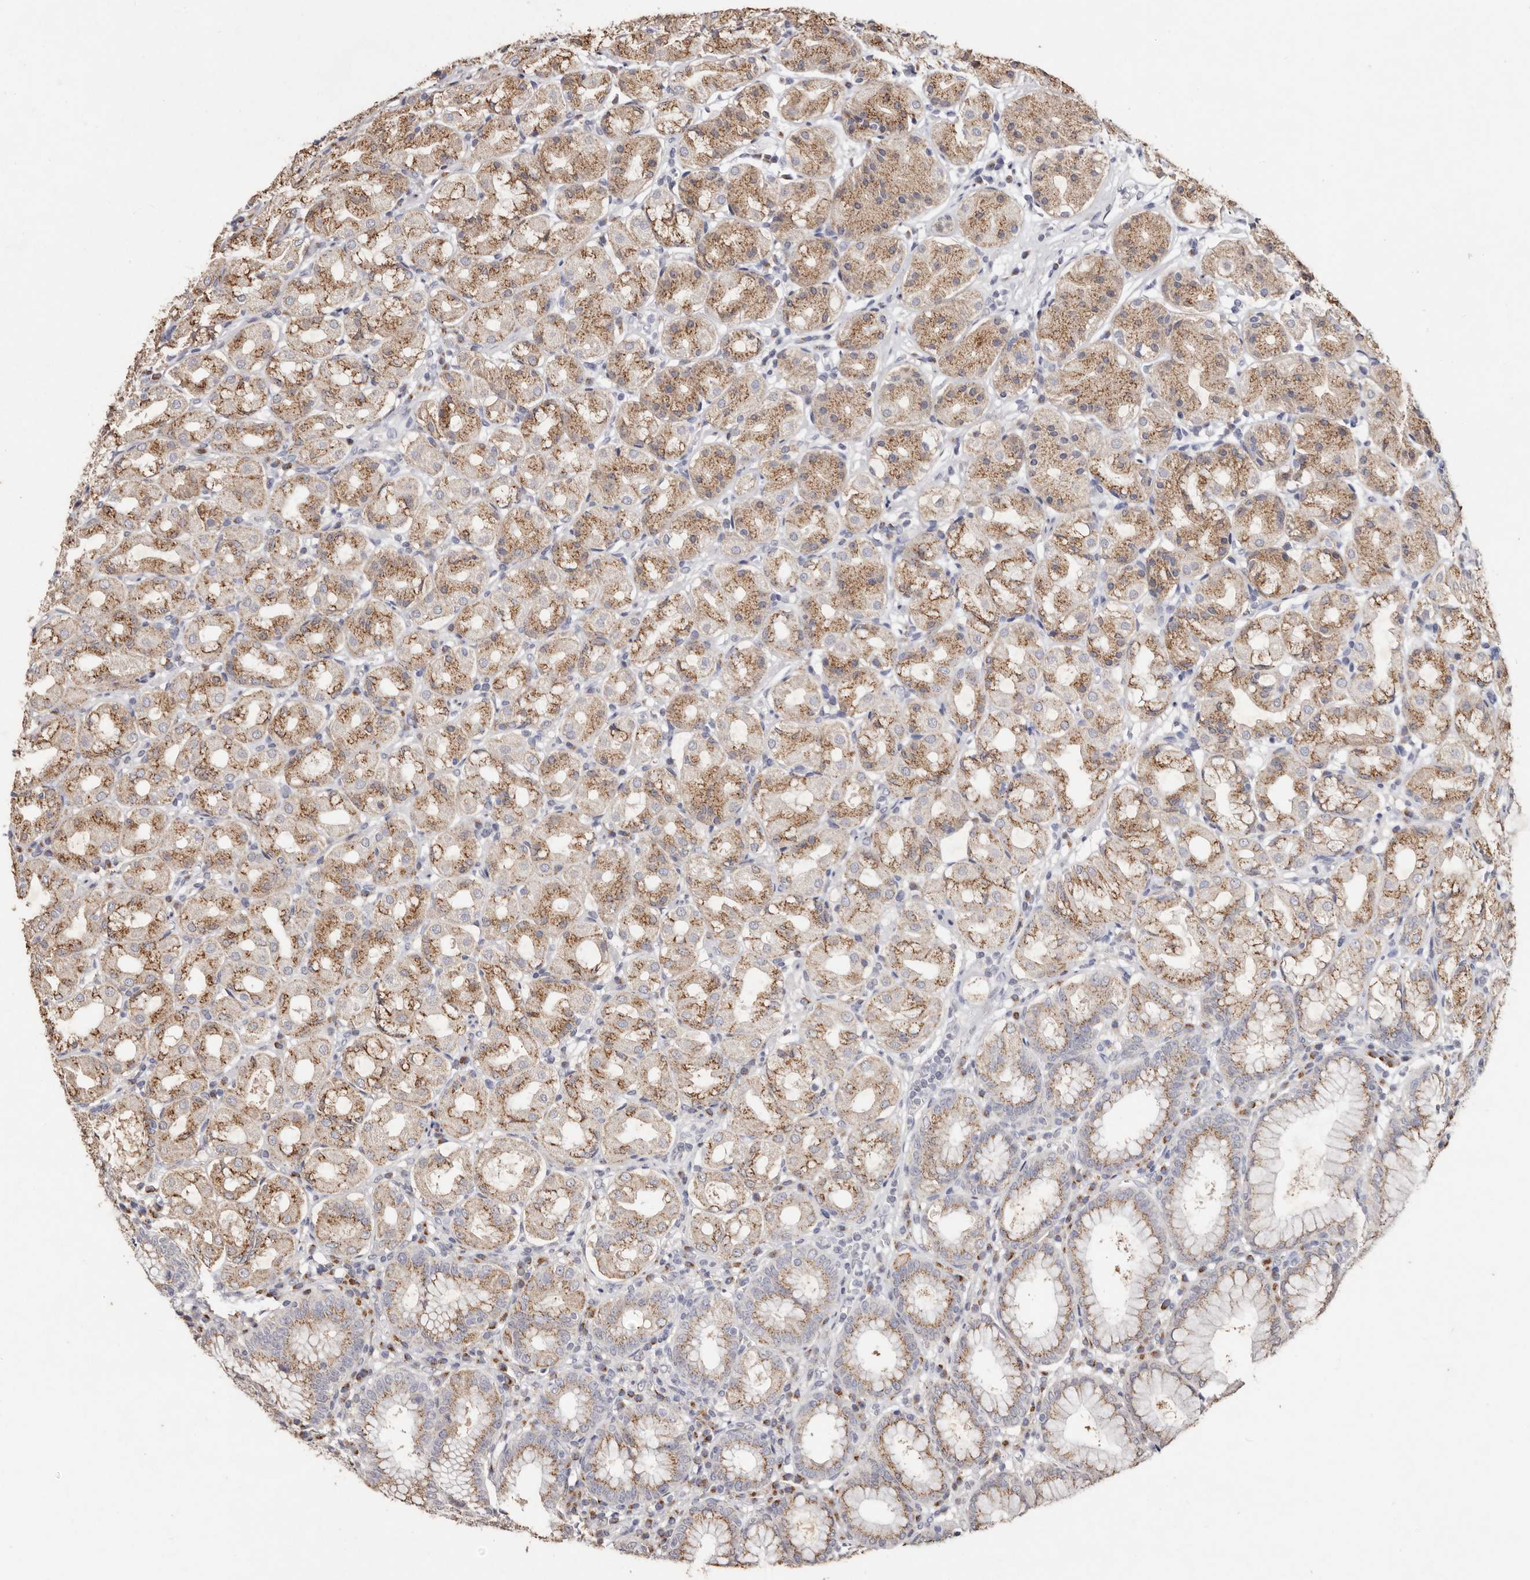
{"staining": {"intensity": "moderate", "quantity": "25%-75%", "location": "cytoplasmic/membranous"}, "tissue": "stomach", "cell_type": "Glandular cells", "image_type": "normal", "snomed": [{"axis": "morphology", "description": "Normal tissue, NOS"}, {"axis": "topography", "description": "Stomach"}, {"axis": "topography", "description": "Stomach, lower"}], "caption": "The micrograph demonstrates immunohistochemical staining of unremarkable stomach. There is moderate cytoplasmic/membranous positivity is seen in approximately 25%-75% of glandular cells.", "gene": "LGALS7B", "patient": {"sex": "female", "age": 56}}